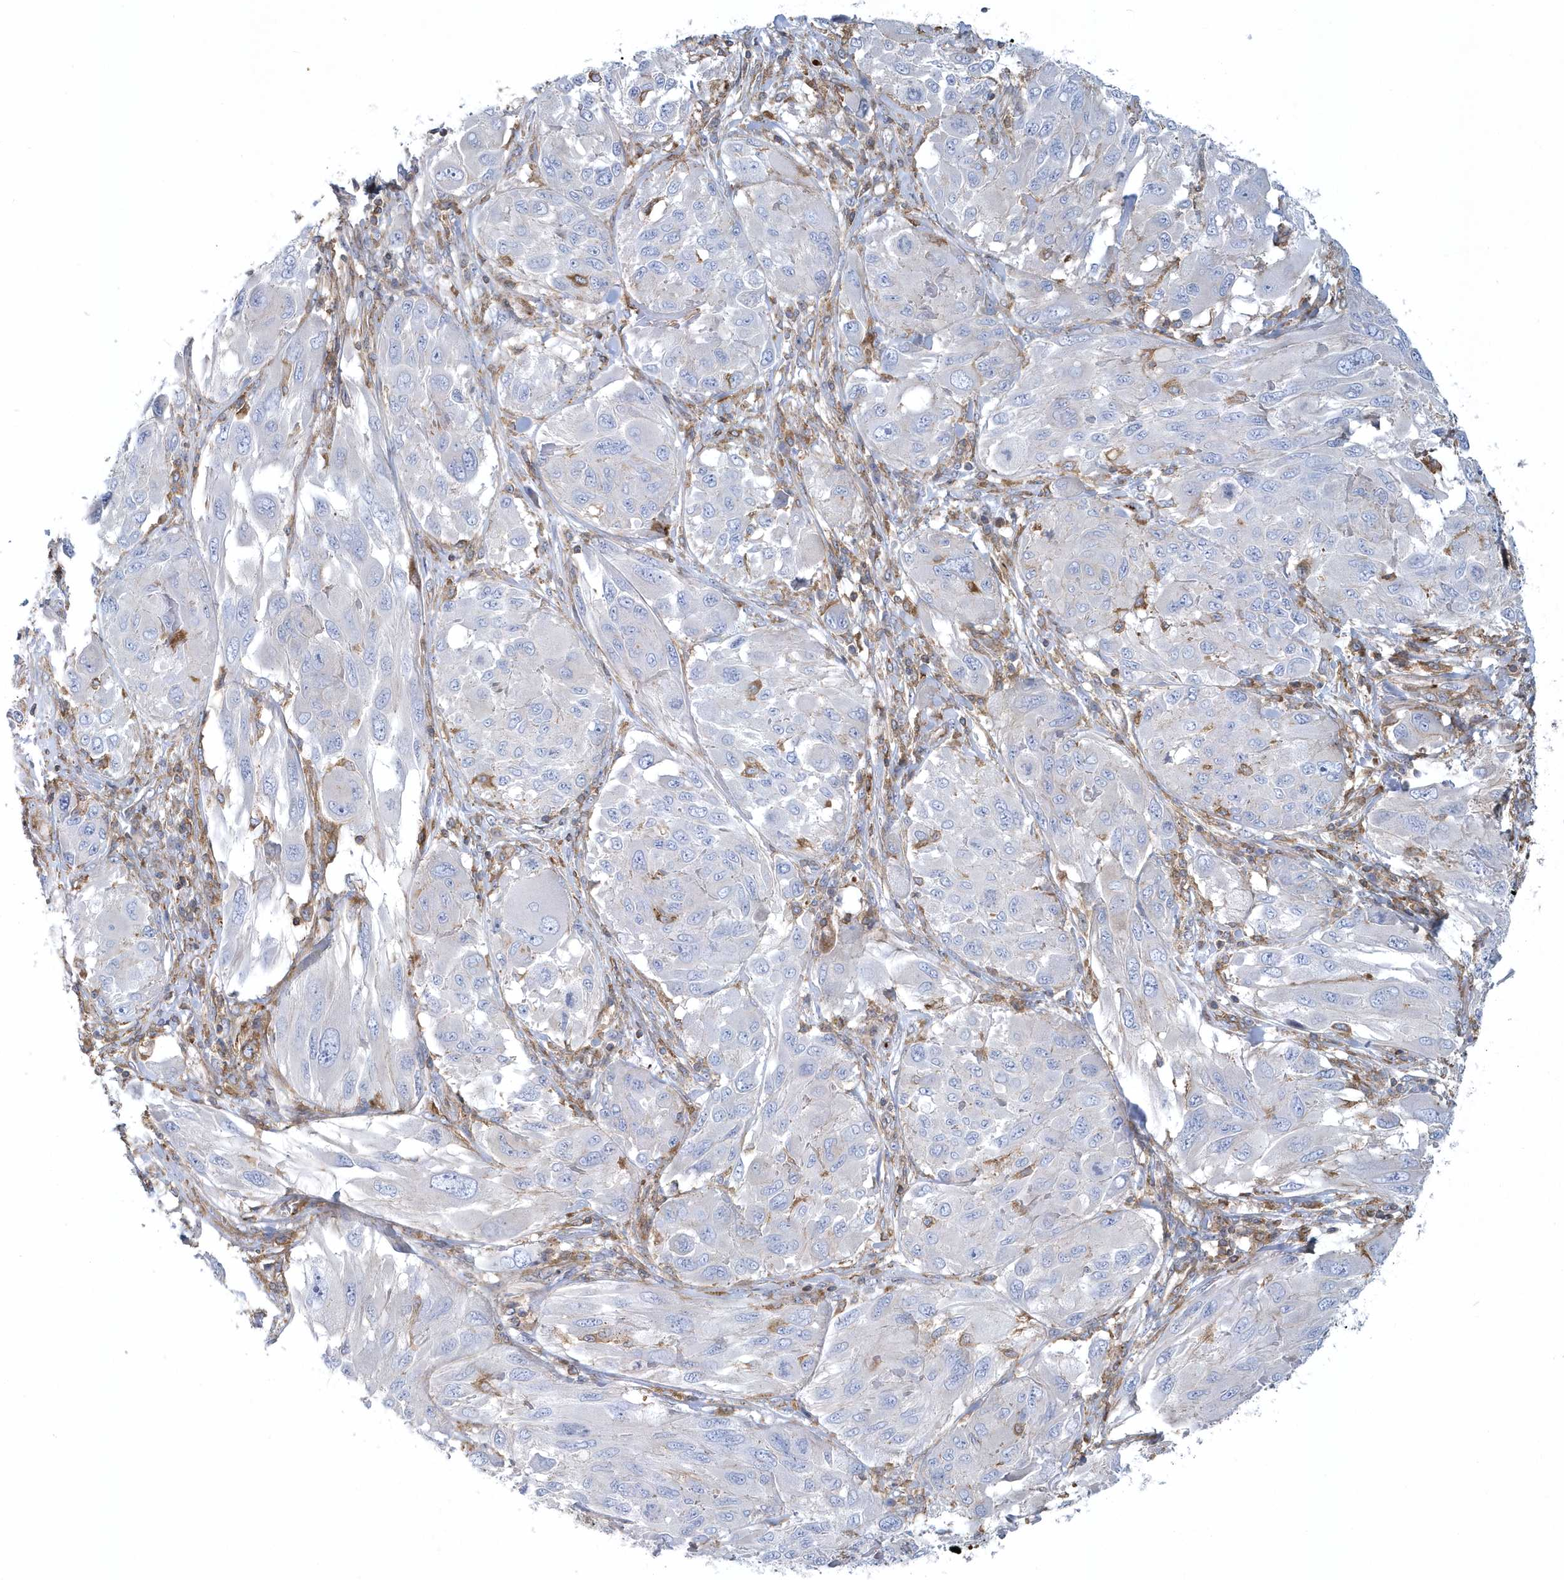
{"staining": {"intensity": "negative", "quantity": "none", "location": "none"}, "tissue": "melanoma", "cell_type": "Tumor cells", "image_type": "cancer", "snomed": [{"axis": "morphology", "description": "Malignant melanoma, NOS"}, {"axis": "topography", "description": "Skin"}], "caption": "DAB (3,3'-diaminobenzidine) immunohistochemical staining of melanoma exhibits no significant staining in tumor cells.", "gene": "ARAP2", "patient": {"sex": "female", "age": 91}}